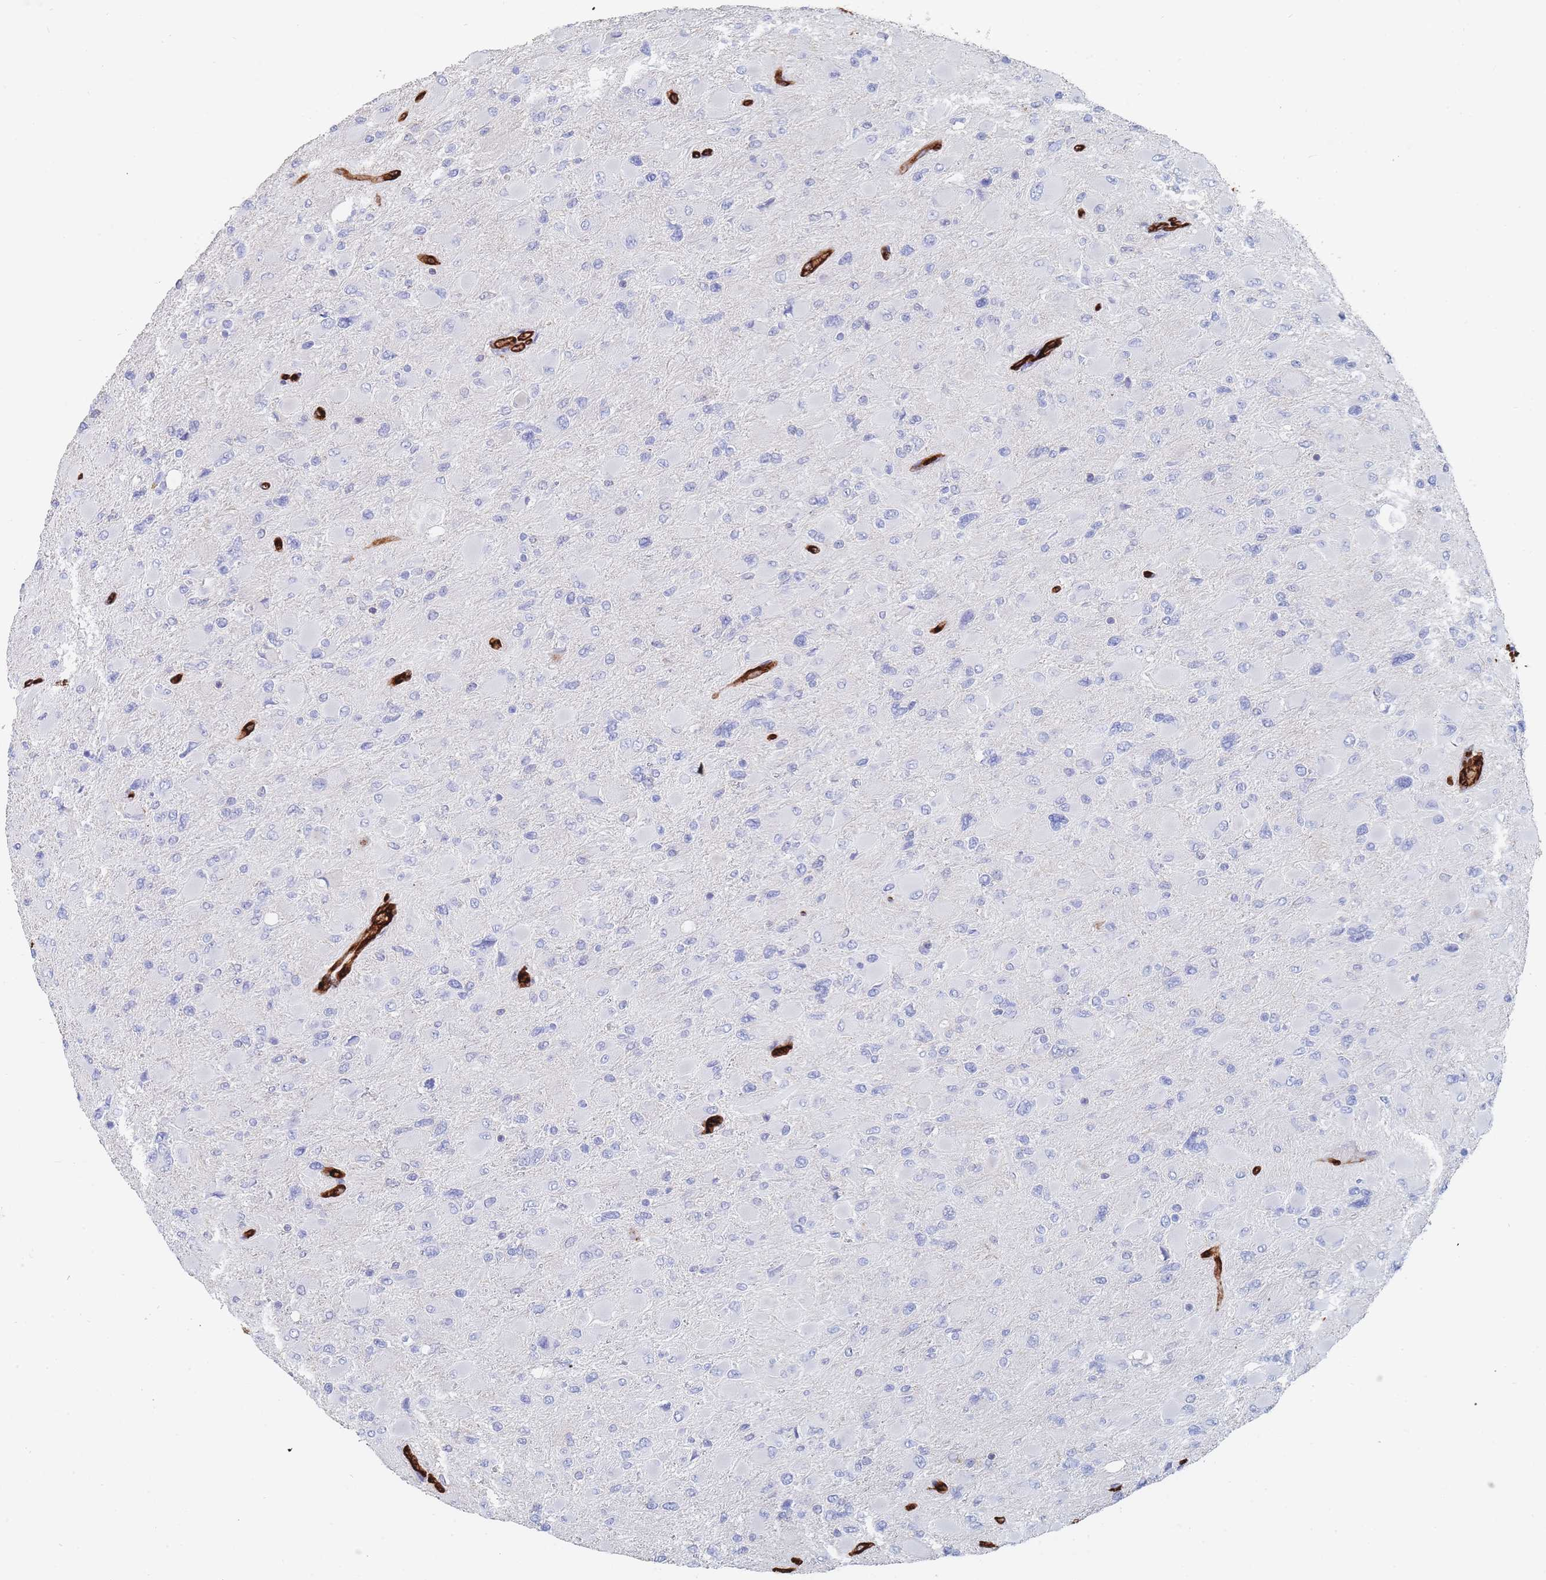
{"staining": {"intensity": "negative", "quantity": "none", "location": "none"}, "tissue": "glioma", "cell_type": "Tumor cells", "image_type": "cancer", "snomed": [{"axis": "morphology", "description": "Glioma, malignant, High grade"}, {"axis": "topography", "description": "Cerebral cortex"}], "caption": "This image is of malignant glioma (high-grade) stained with immunohistochemistry (IHC) to label a protein in brown with the nuclei are counter-stained blue. There is no expression in tumor cells.", "gene": "SLC2A1", "patient": {"sex": "female", "age": 36}}